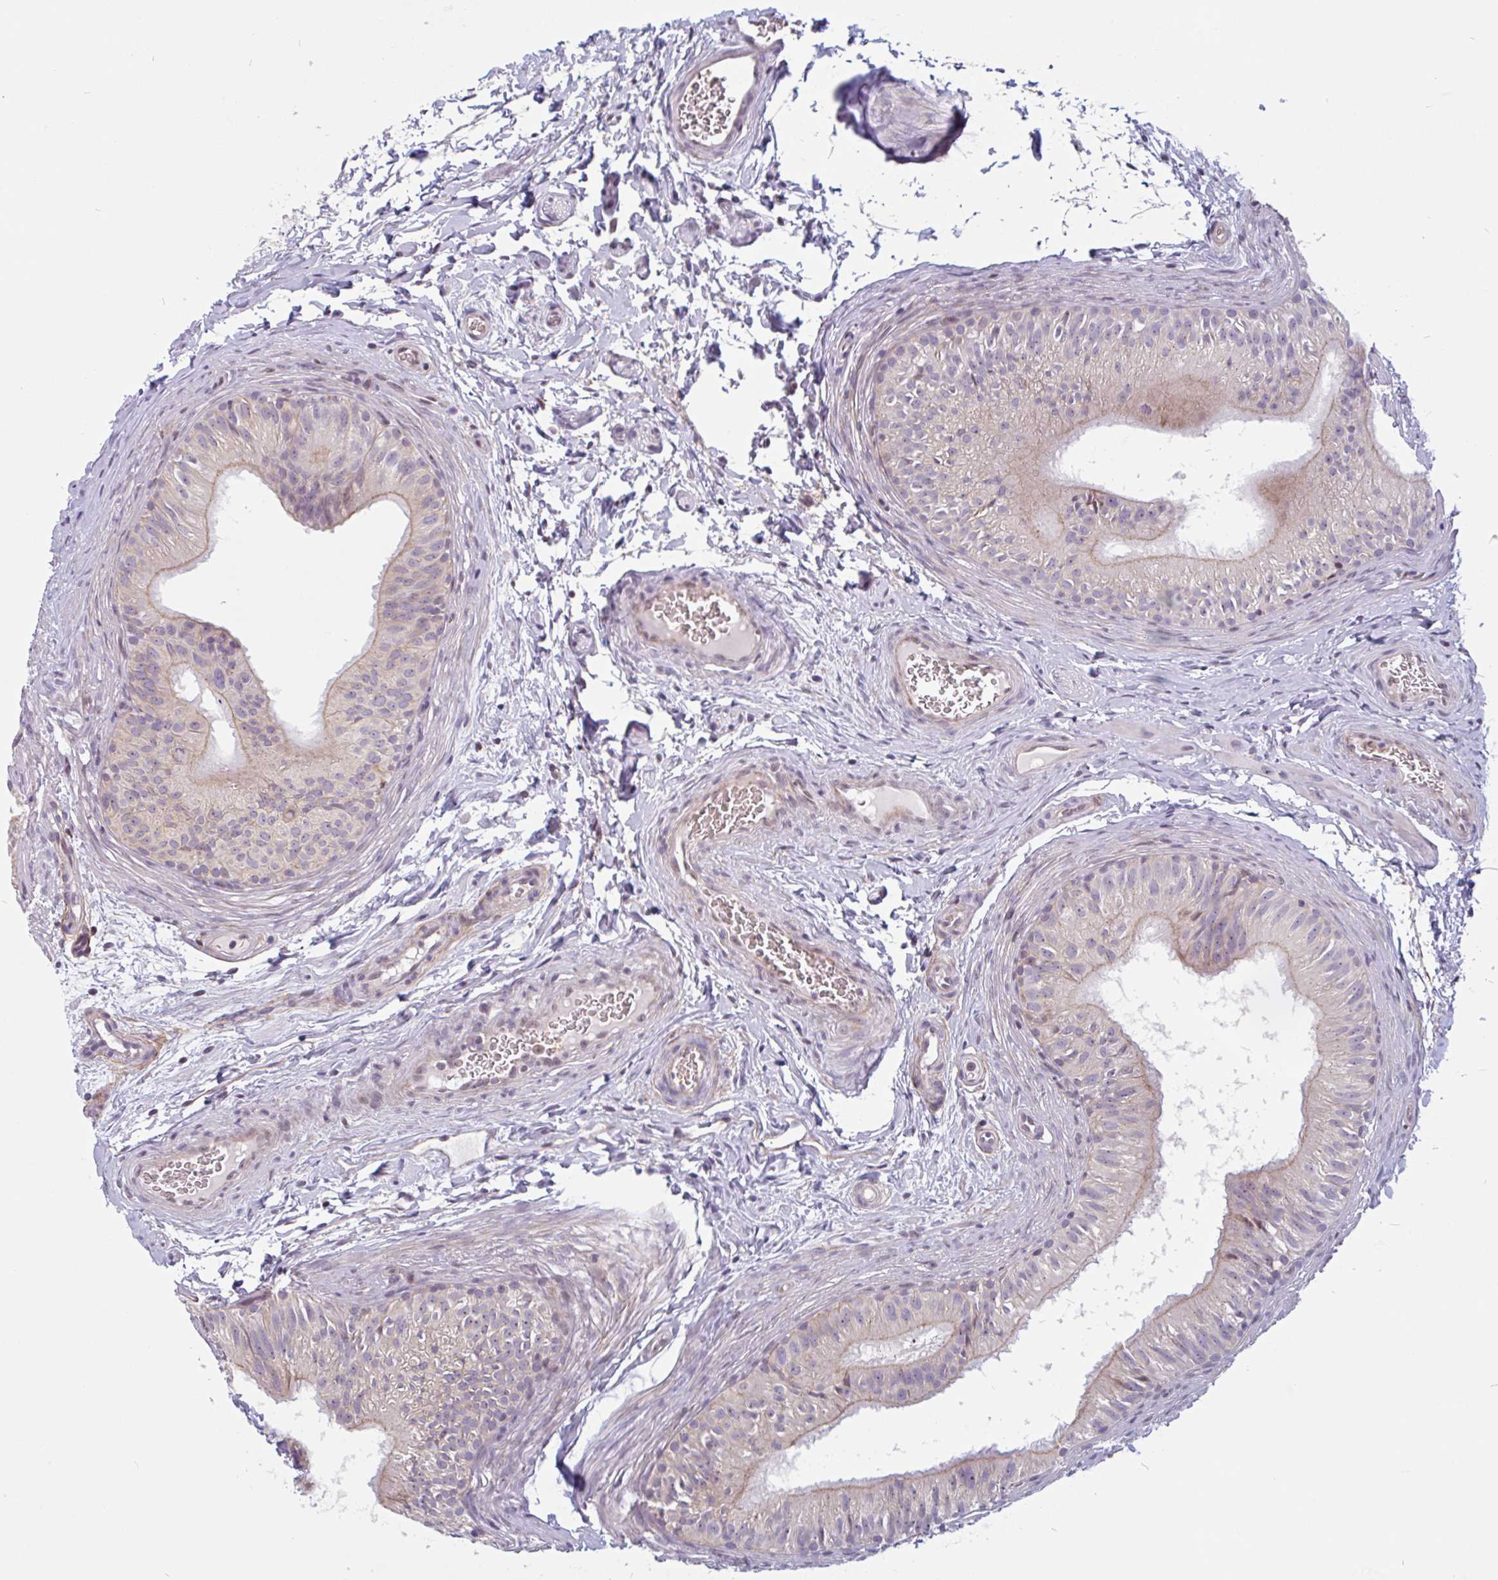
{"staining": {"intensity": "weak", "quantity": "25%-75%", "location": "cytoplasmic/membranous"}, "tissue": "epididymis", "cell_type": "Glandular cells", "image_type": "normal", "snomed": [{"axis": "morphology", "description": "Normal tissue, NOS"}, {"axis": "topography", "description": "Epididymis"}], "caption": "Protein staining by immunohistochemistry (IHC) demonstrates weak cytoplasmic/membranous expression in approximately 25%-75% of glandular cells in normal epididymis. The protein is stained brown, and the nuclei are stained in blue (DAB (3,3'-diaminobenzidine) IHC with brightfield microscopy, high magnification).", "gene": "TMEM119", "patient": {"sex": "male", "age": 24}}